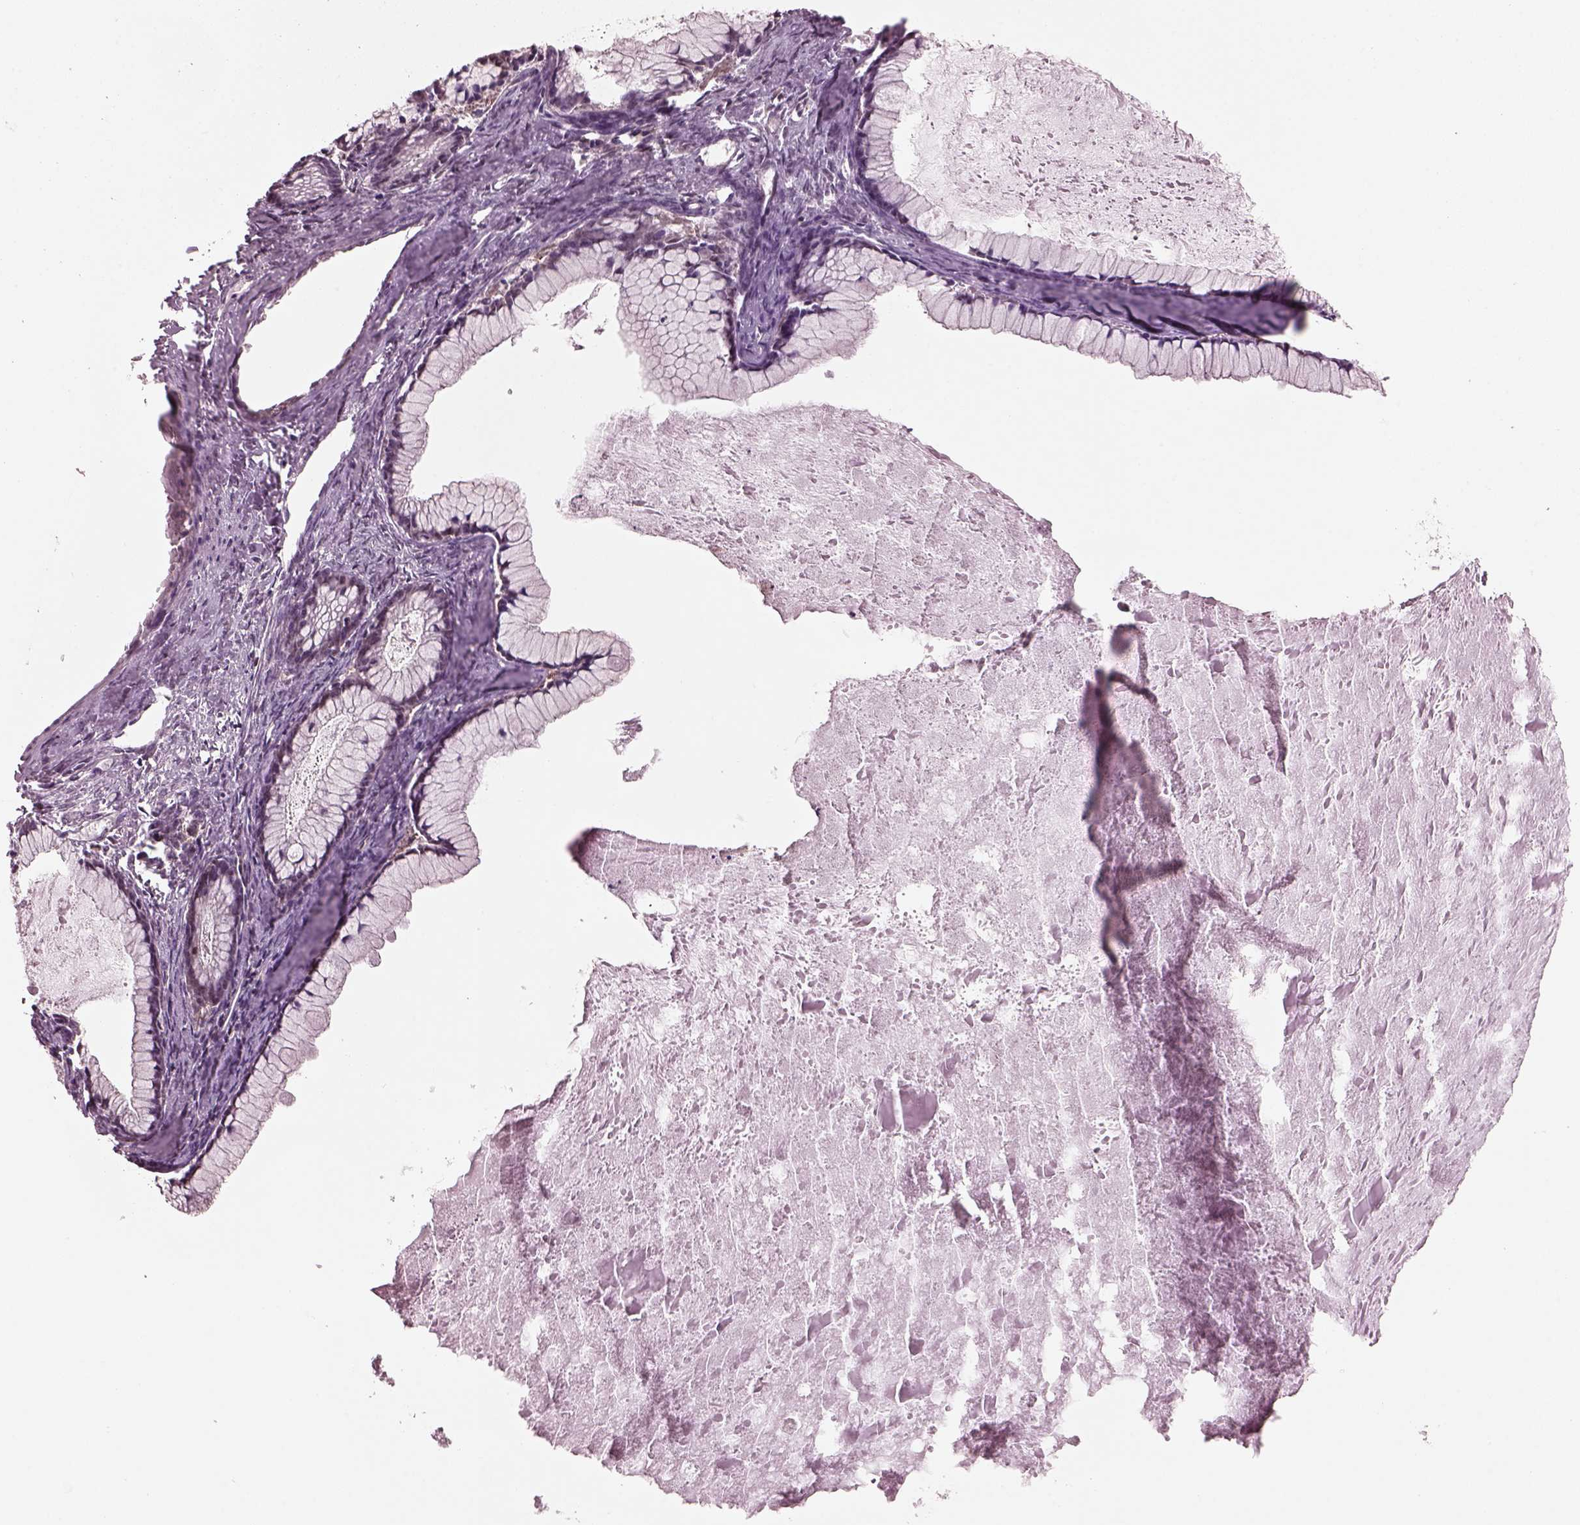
{"staining": {"intensity": "negative", "quantity": "none", "location": "none"}, "tissue": "ovarian cancer", "cell_type": "Tumor cells", "image_type": "cancer", "snomed": [{"axis": "morphology", "description": "Cystadenocarcinoma, mucinous, NOS"}, {"axis": "topography", "description": "Ovary"}], "caption": "A histopathology image of ovarian mucinous cystadenocarcinoma stained for a protein exhibits no brown staining in tumor cells.", "gene": "SRI", "patient": {"sex": "female", "age": 41}}